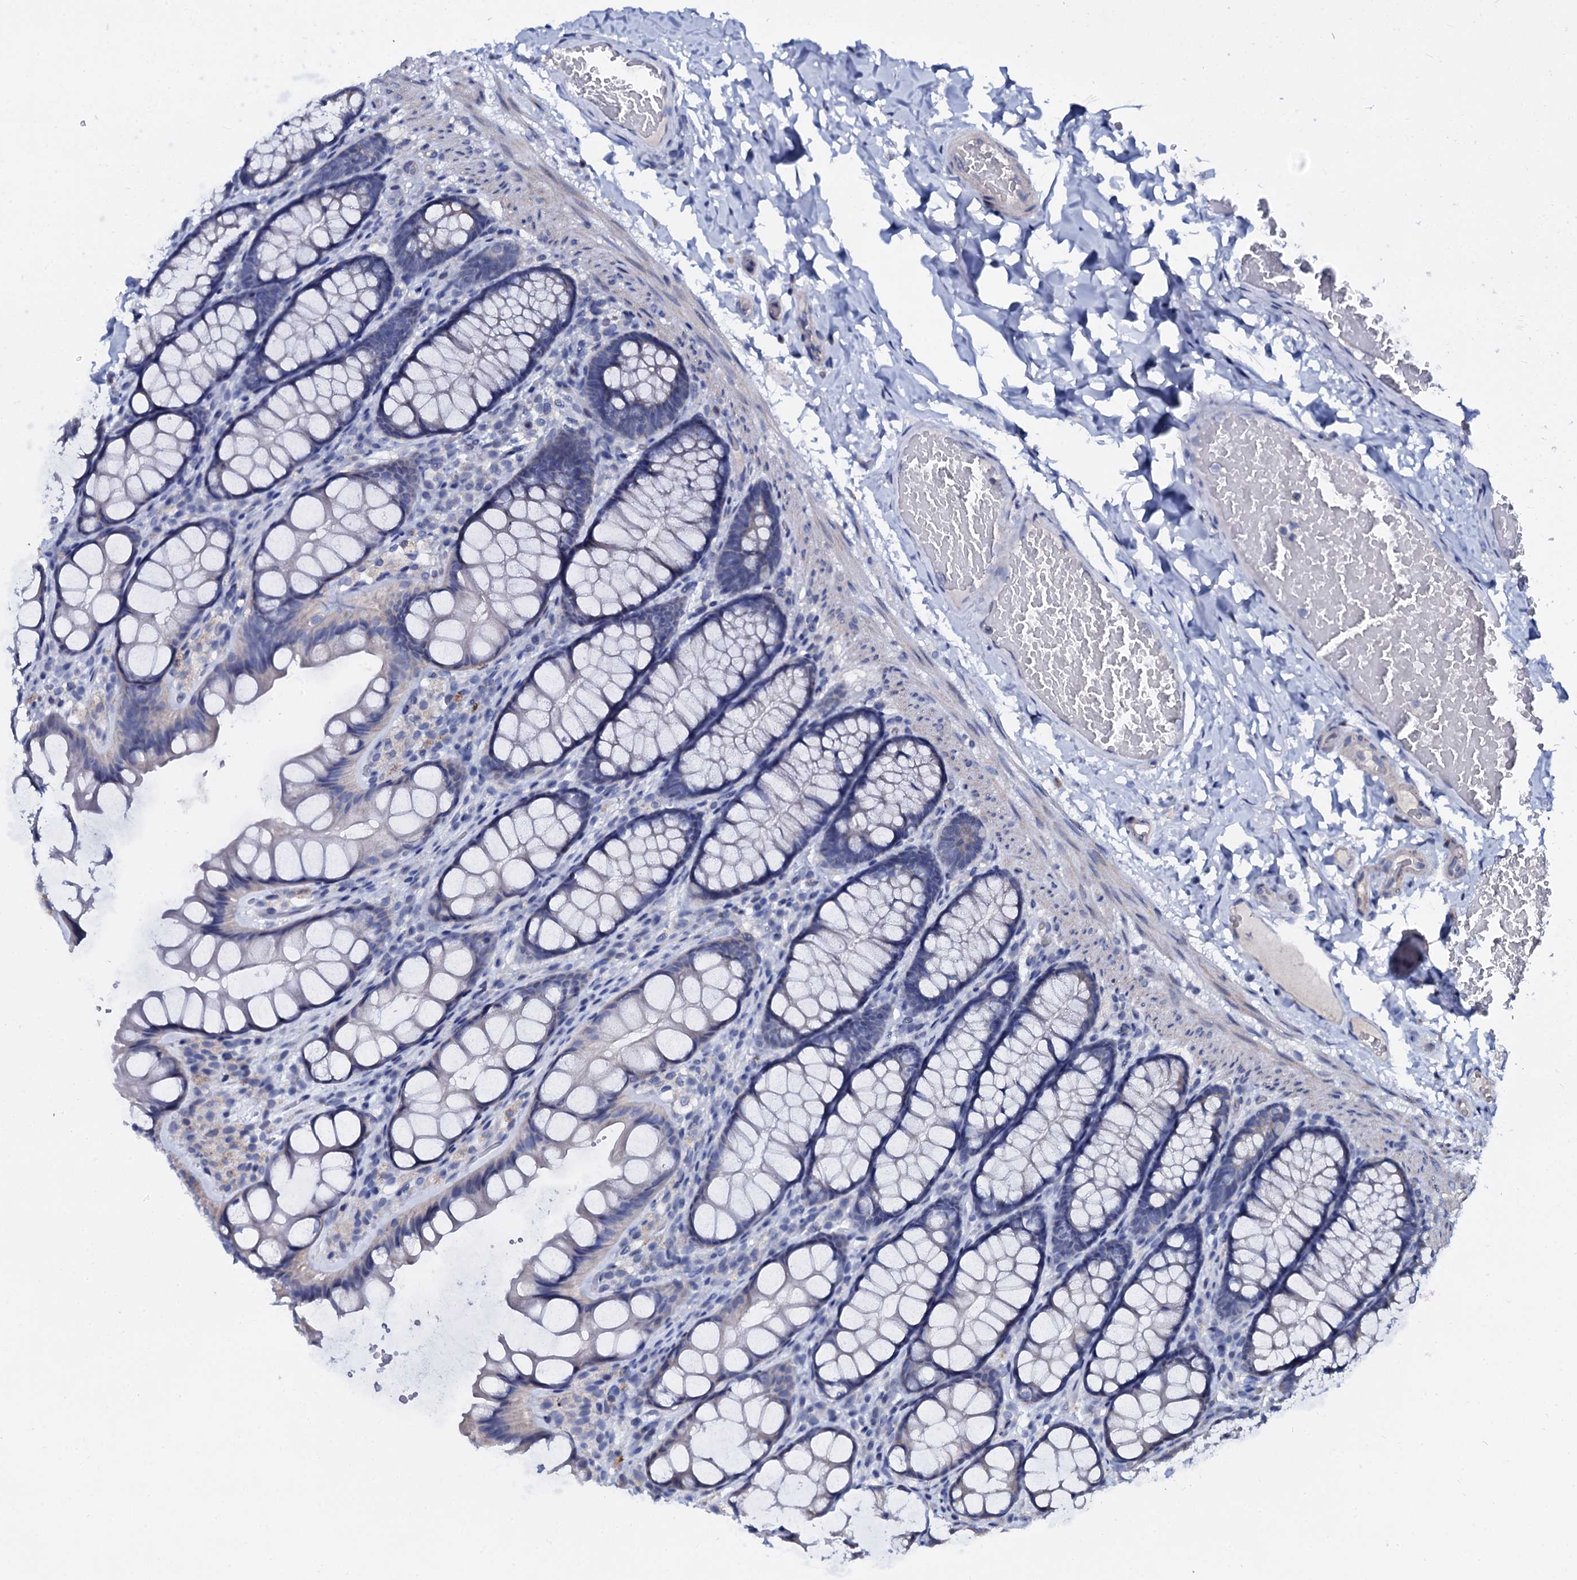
{"staining": {"intensity": "negative", "quantity": "none", "location": "none"}, "tissue": "colon", "cell_type": "Endothelial cells", "image_type": "normal", "snomed": [{"axis": "morphology", "description": "Normal tissue, NOS"}, {"axis": "topography", "description": "Colon"}], "caption": "DAB (3,3'-diaminobenzidine) immunohistochemical staining of normal colon reveals no significant staining in endothelial cells. (DAB IHC, high magnification).", "gene": "SLC37A4", "patient": {"sex": "male", "age": 47}}